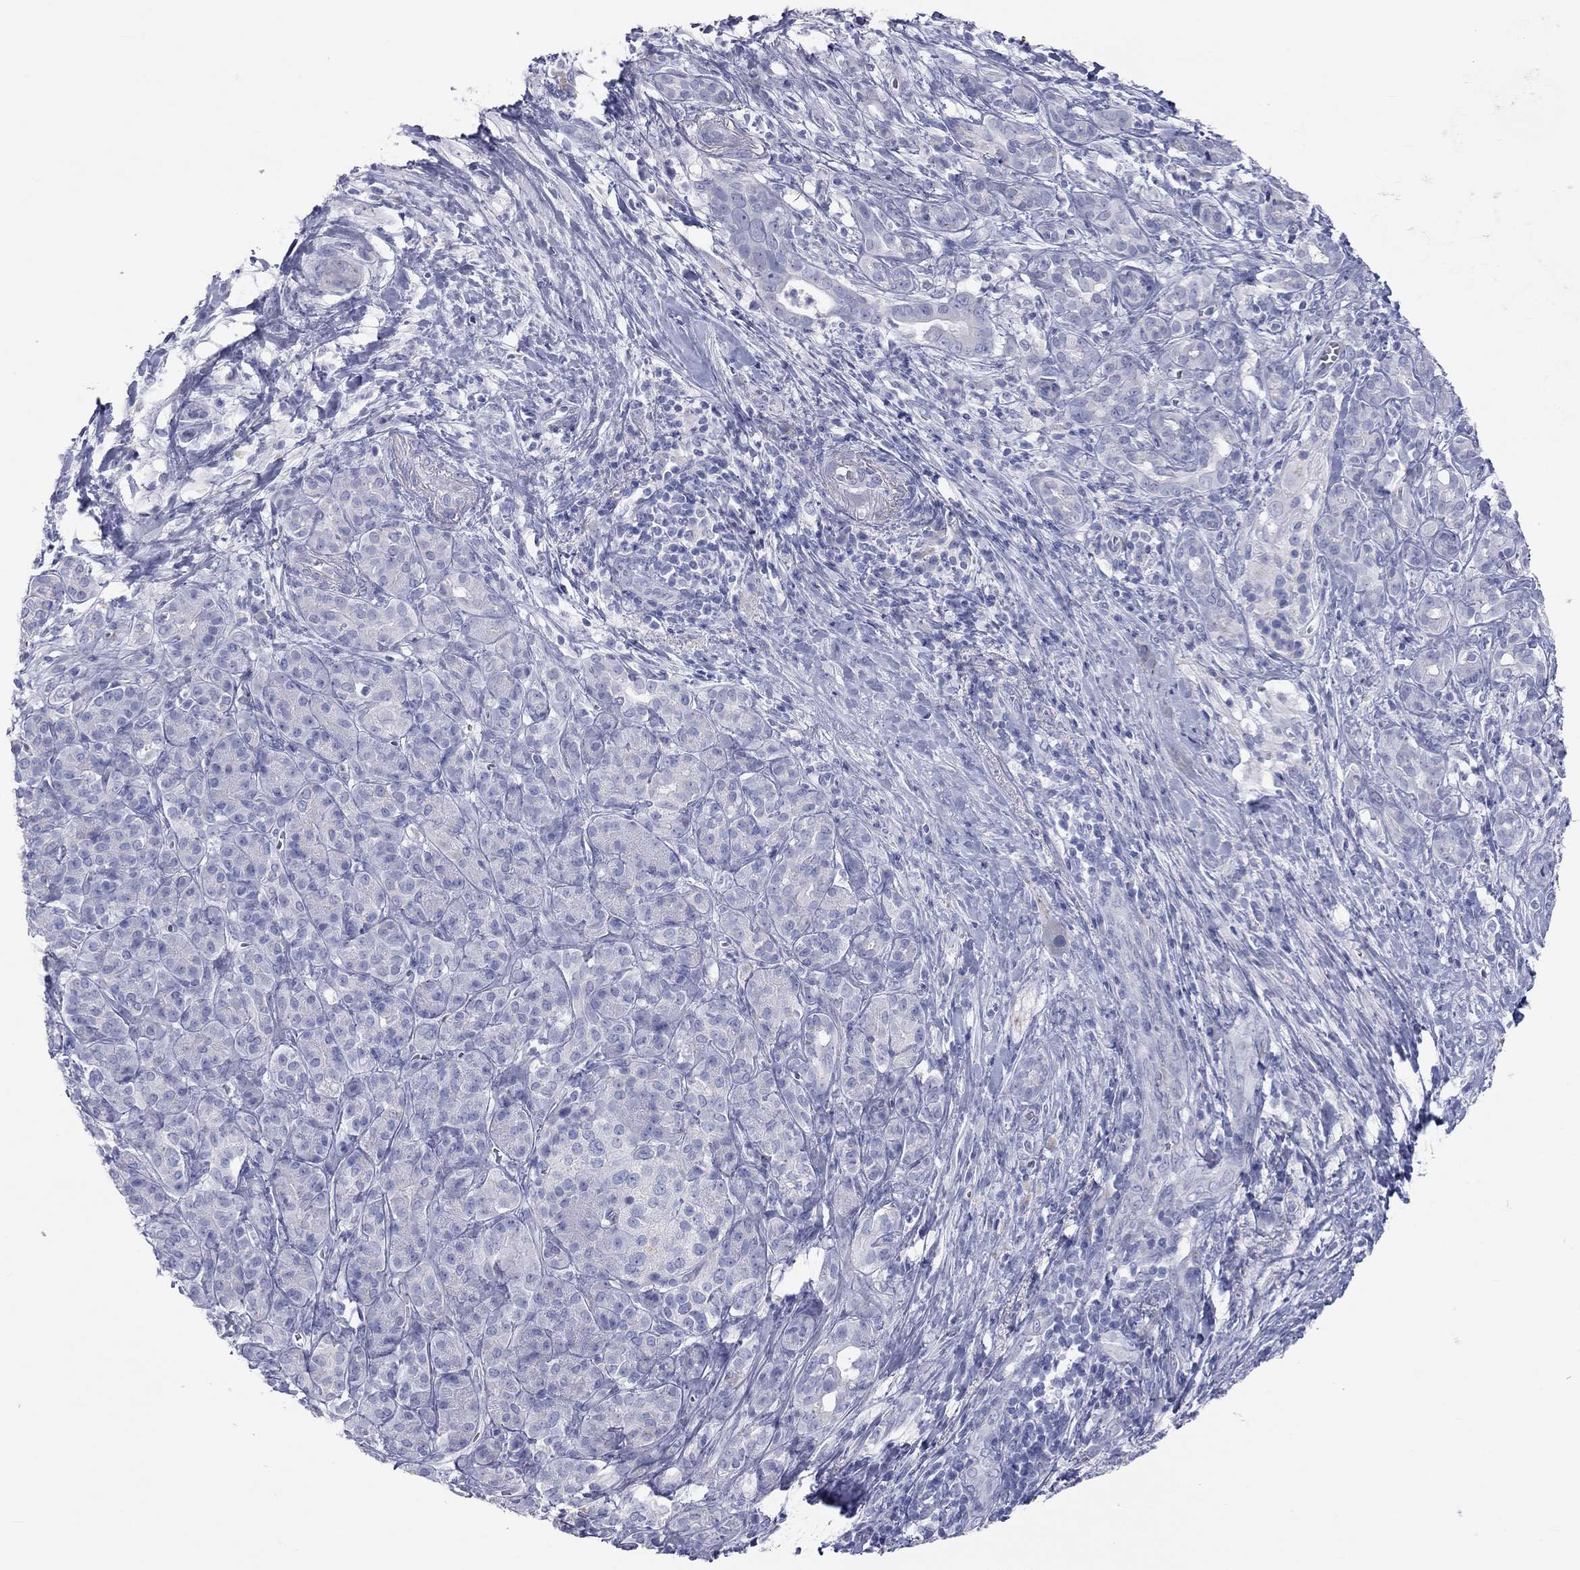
{"staining": {"intensity": "negative", "quantity": "none", "location": "none"}, "tissue": "pancreatic cancer", "cell_type": "Tumor cells", "image_type": "cancer", "snomed": [{"axis": "morphology", "description": "Adenocarcinoma, NOS"}, {"axis": "topography", "description": "Pancreas"}], "caption": "This is an IHC photomicrograph of human pancreatic cancer. There is no staining in tumor cells.", "gene": "PCDHGC5", "patient": {"sex": "male", "age": 61}}